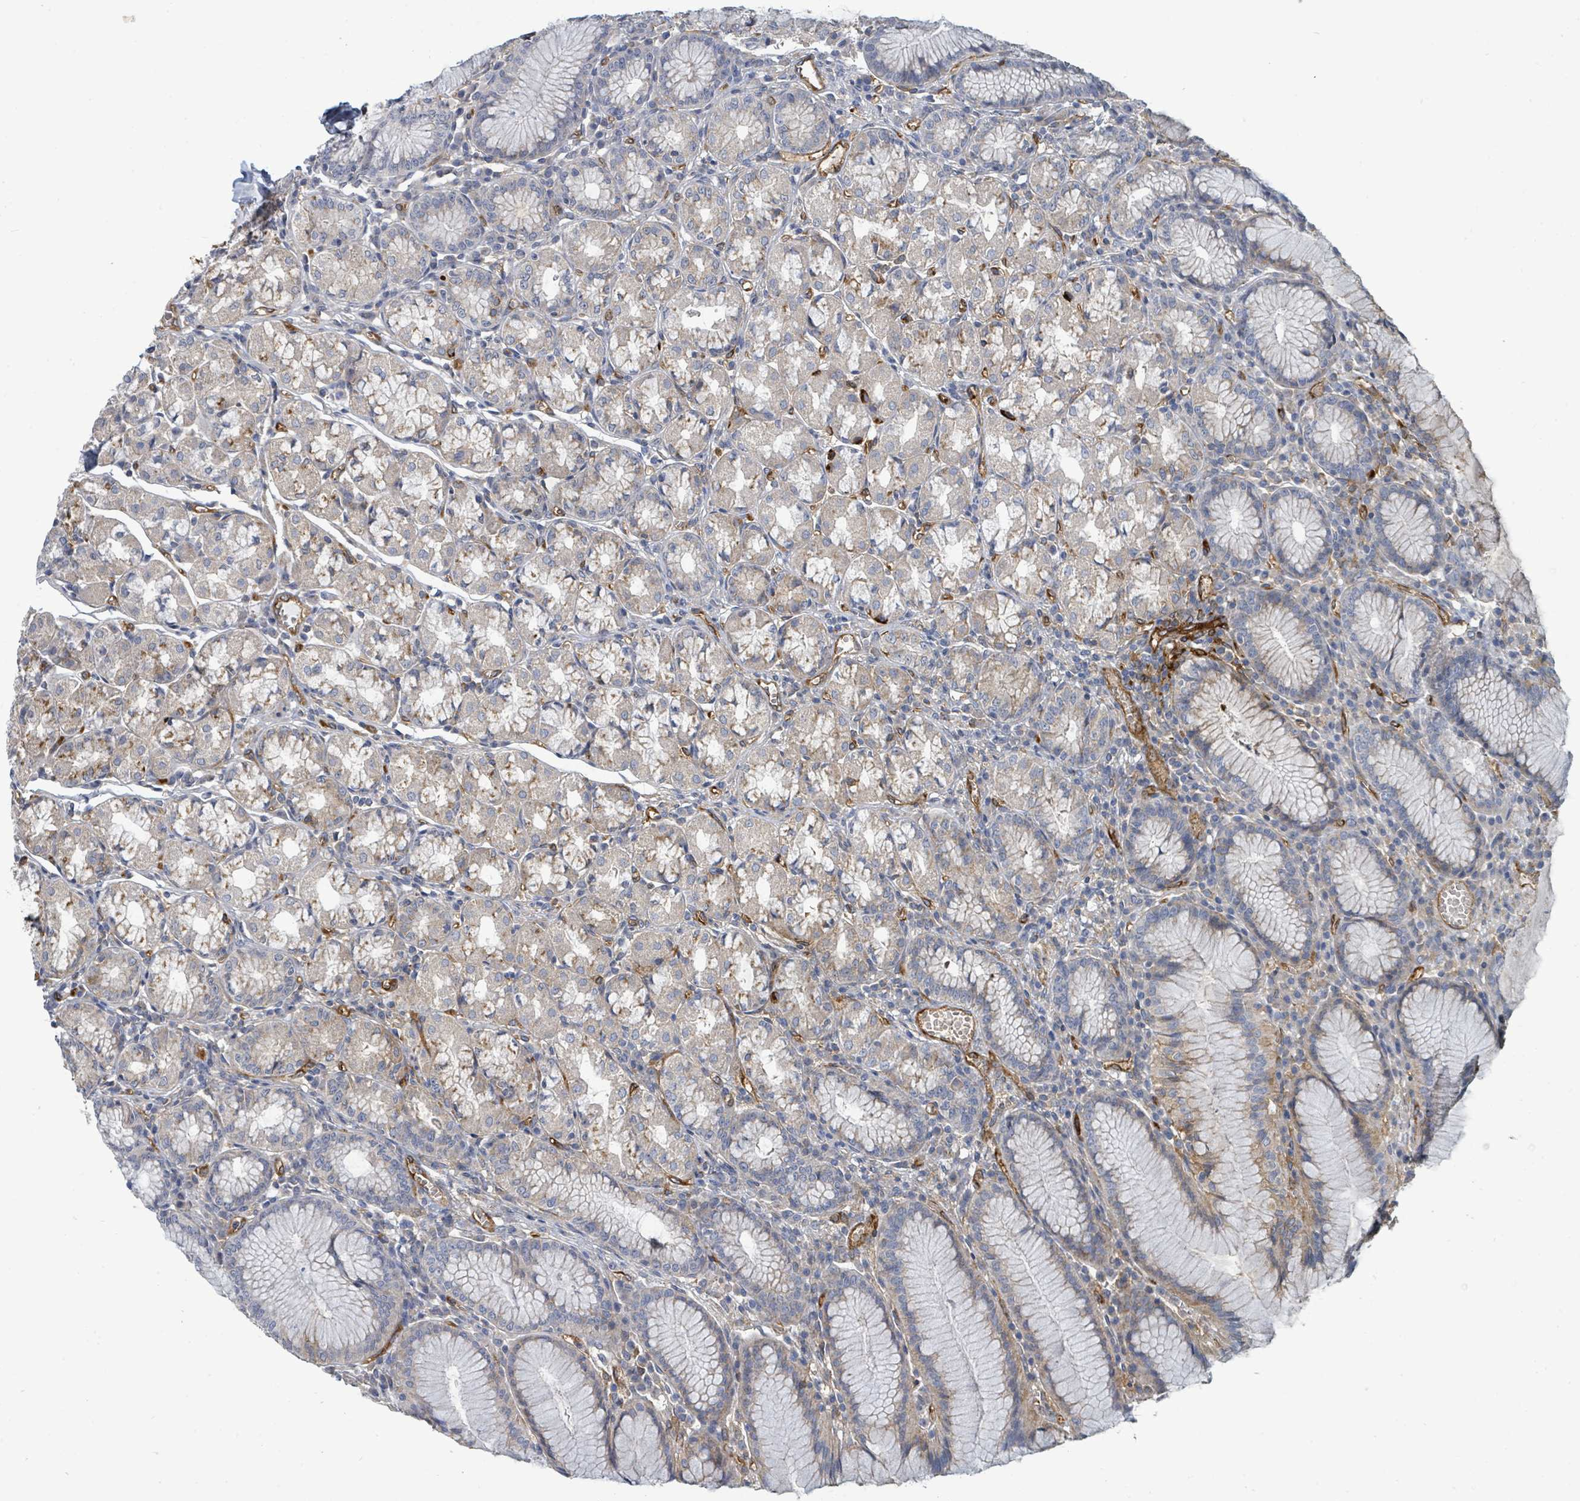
{"staining": {"intensity": "moderate", "quantity": "<25%", "location": "cytoplasmic/membranous"}, "tissue": "stomach", "cell_type": "Glandular cells", "image_type": "normal", "snomed": [{"axis": "morphology", "description": "Normal tissue, NOS"}, {"axis": "topography", "description": "Stomach"}], "caption": "Protein positivity by immunohistochemistry exhibits moderate cytoplasmic/membranous staining in approximately <25% of glandular cells in normal stomach.", "gene": "IFIT1", "patient": {"sex": "male", "age": 55}}